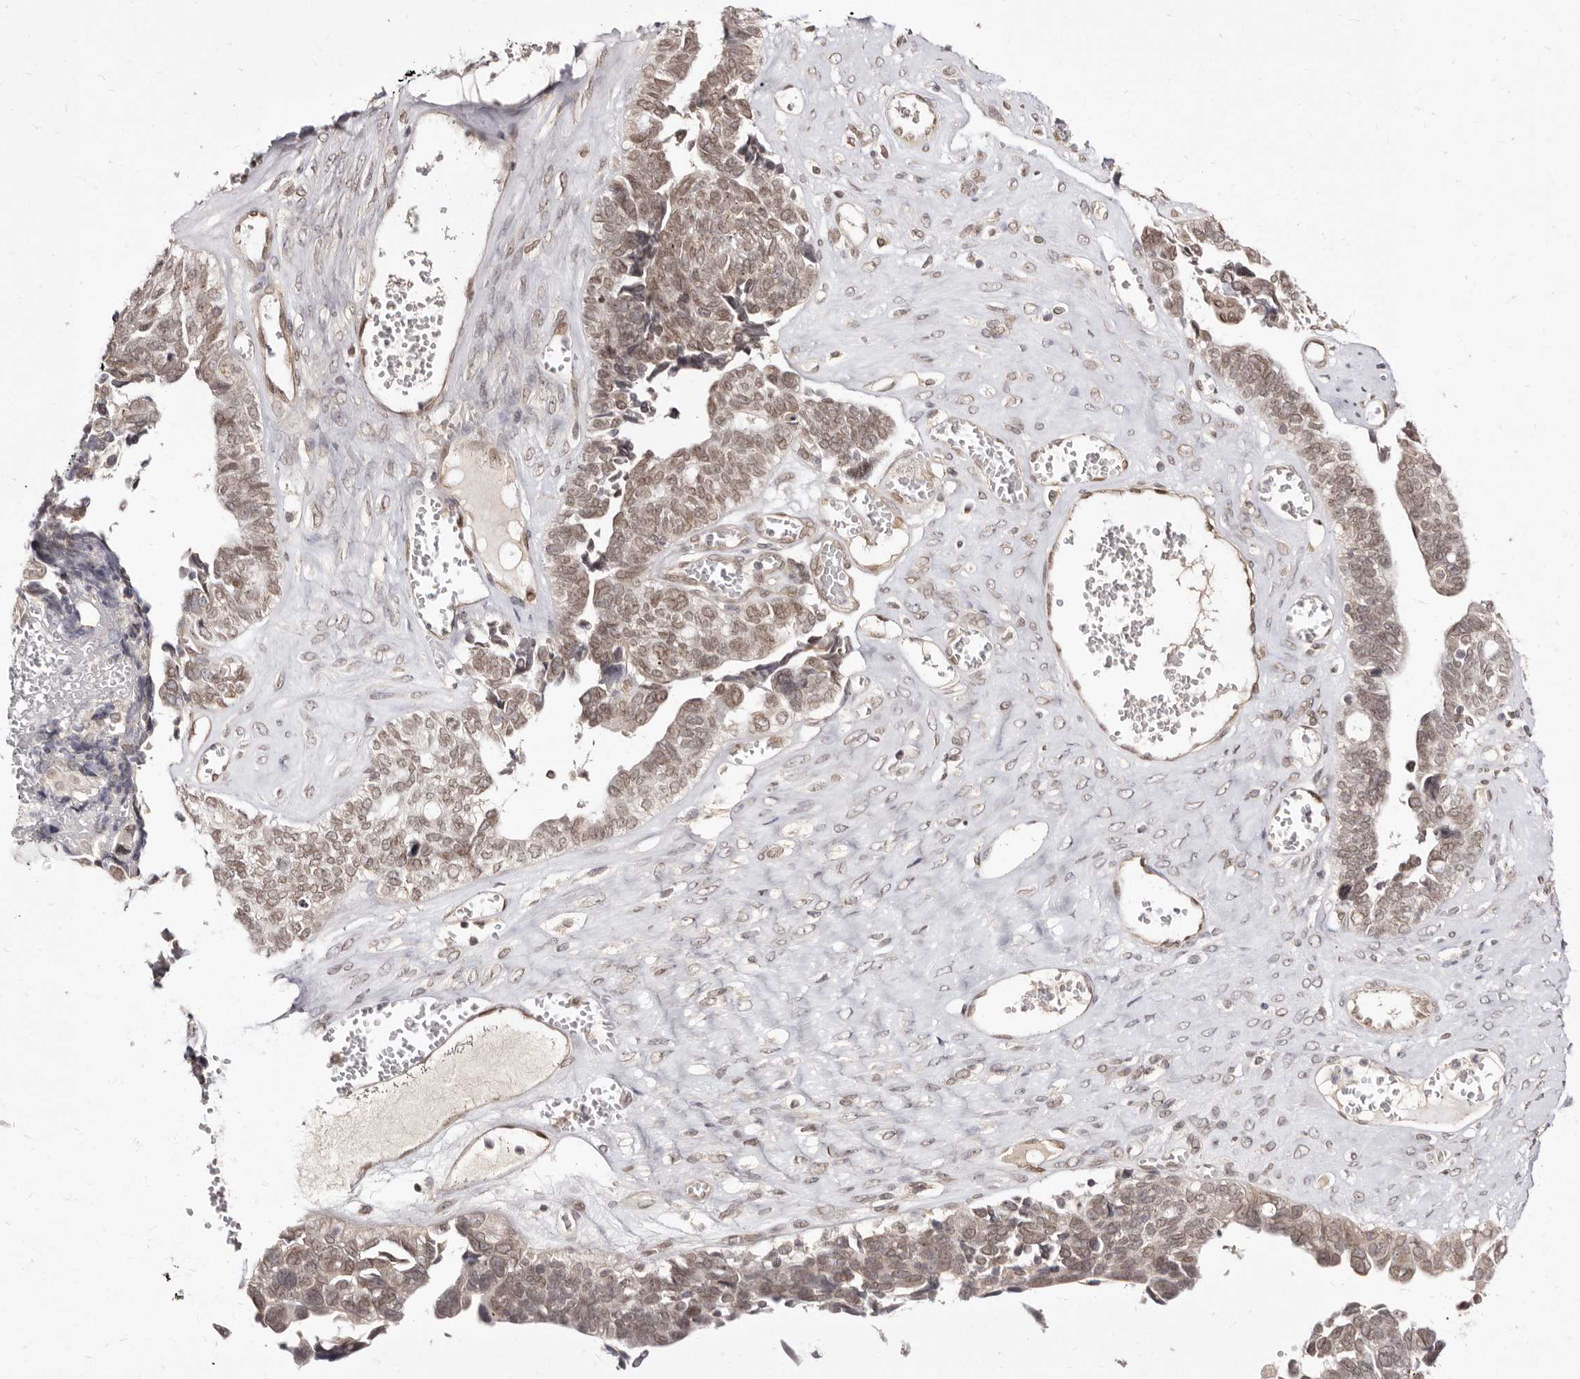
{"staining": {"intensity": "moderate", "quantity": "25%-75%", "location": "nuclear"}, "tissue": "ovarian cancer", "cell_type": "Tumor cells", "image_type": "cancer", "snomed": [{"axis": "morphology", "description": "Cystadenocarcinoma, serous, NOS"}, {"axis": "topography", "description": "Ovary"}], "caption": "Tumor cells demonstrate moderate nuclear staining in about 25%-75% of cells in serous cystadenocarcinoma (ovarian).", "gene": "LCORL", "patient": {"sex": "female", "age": 79}}